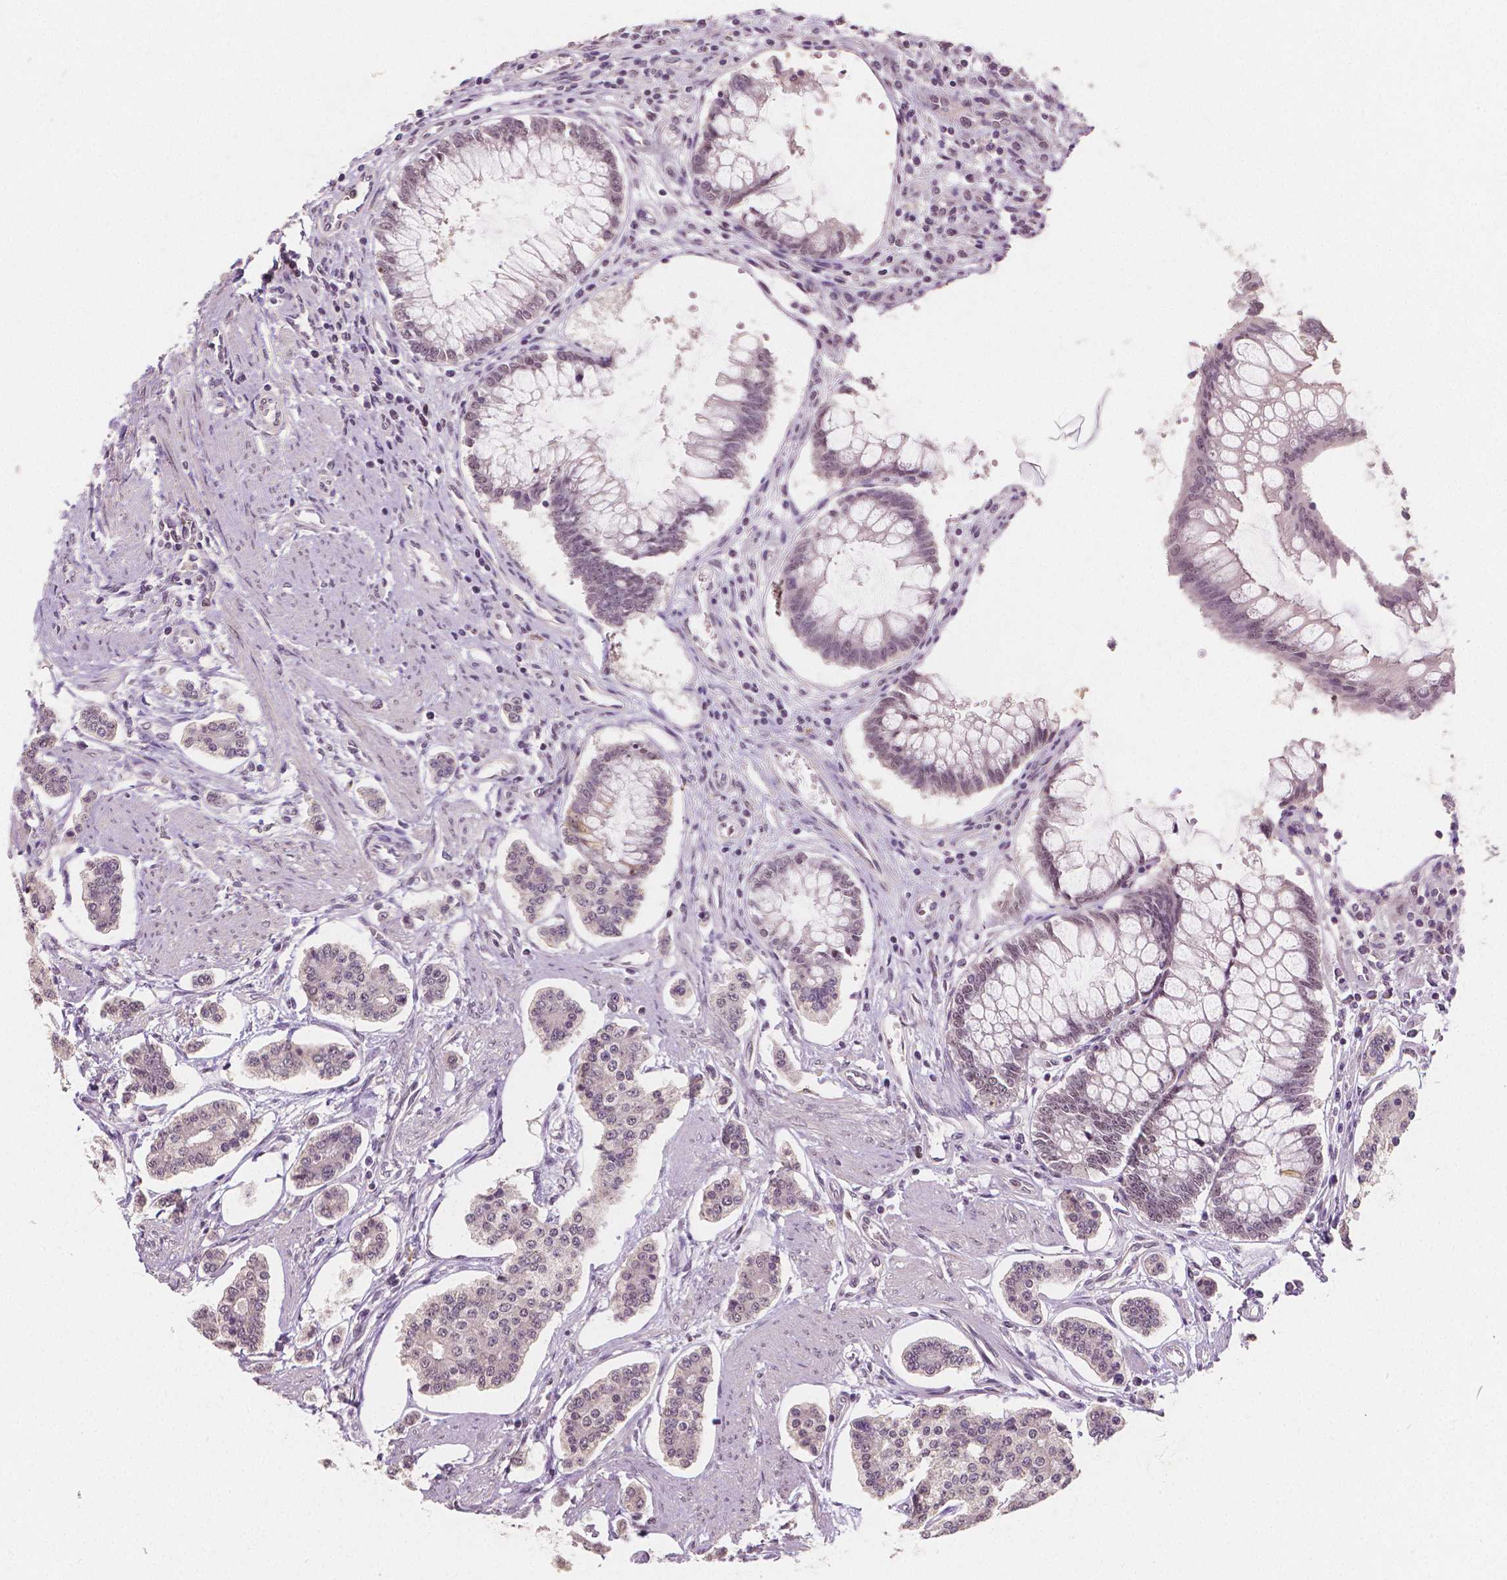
{"staining": {"intensity": "weak", "quantity": "<25%", "location": "nuclear"}, "tissue": "carcinoid", "cell_type": "Tumor cells", "image_type": "cancer", "snomed": [{"axis": "morphology", "description": "Carcinoid, malignant, NOS"}, {"axis": "topography", "description": "Small intestine"}], "caption": "Immunohistochemistry histopathology image of human malignant carcinoid stained for a protein (brown), which demonstrates no expression in tumor cells. (DAB (3,3'-diaminobenzidine) immunohistochemistry with hematoxylin counter stain).", "gene": "NOLC1", "patient": {"sex": "female", "age": 65}}